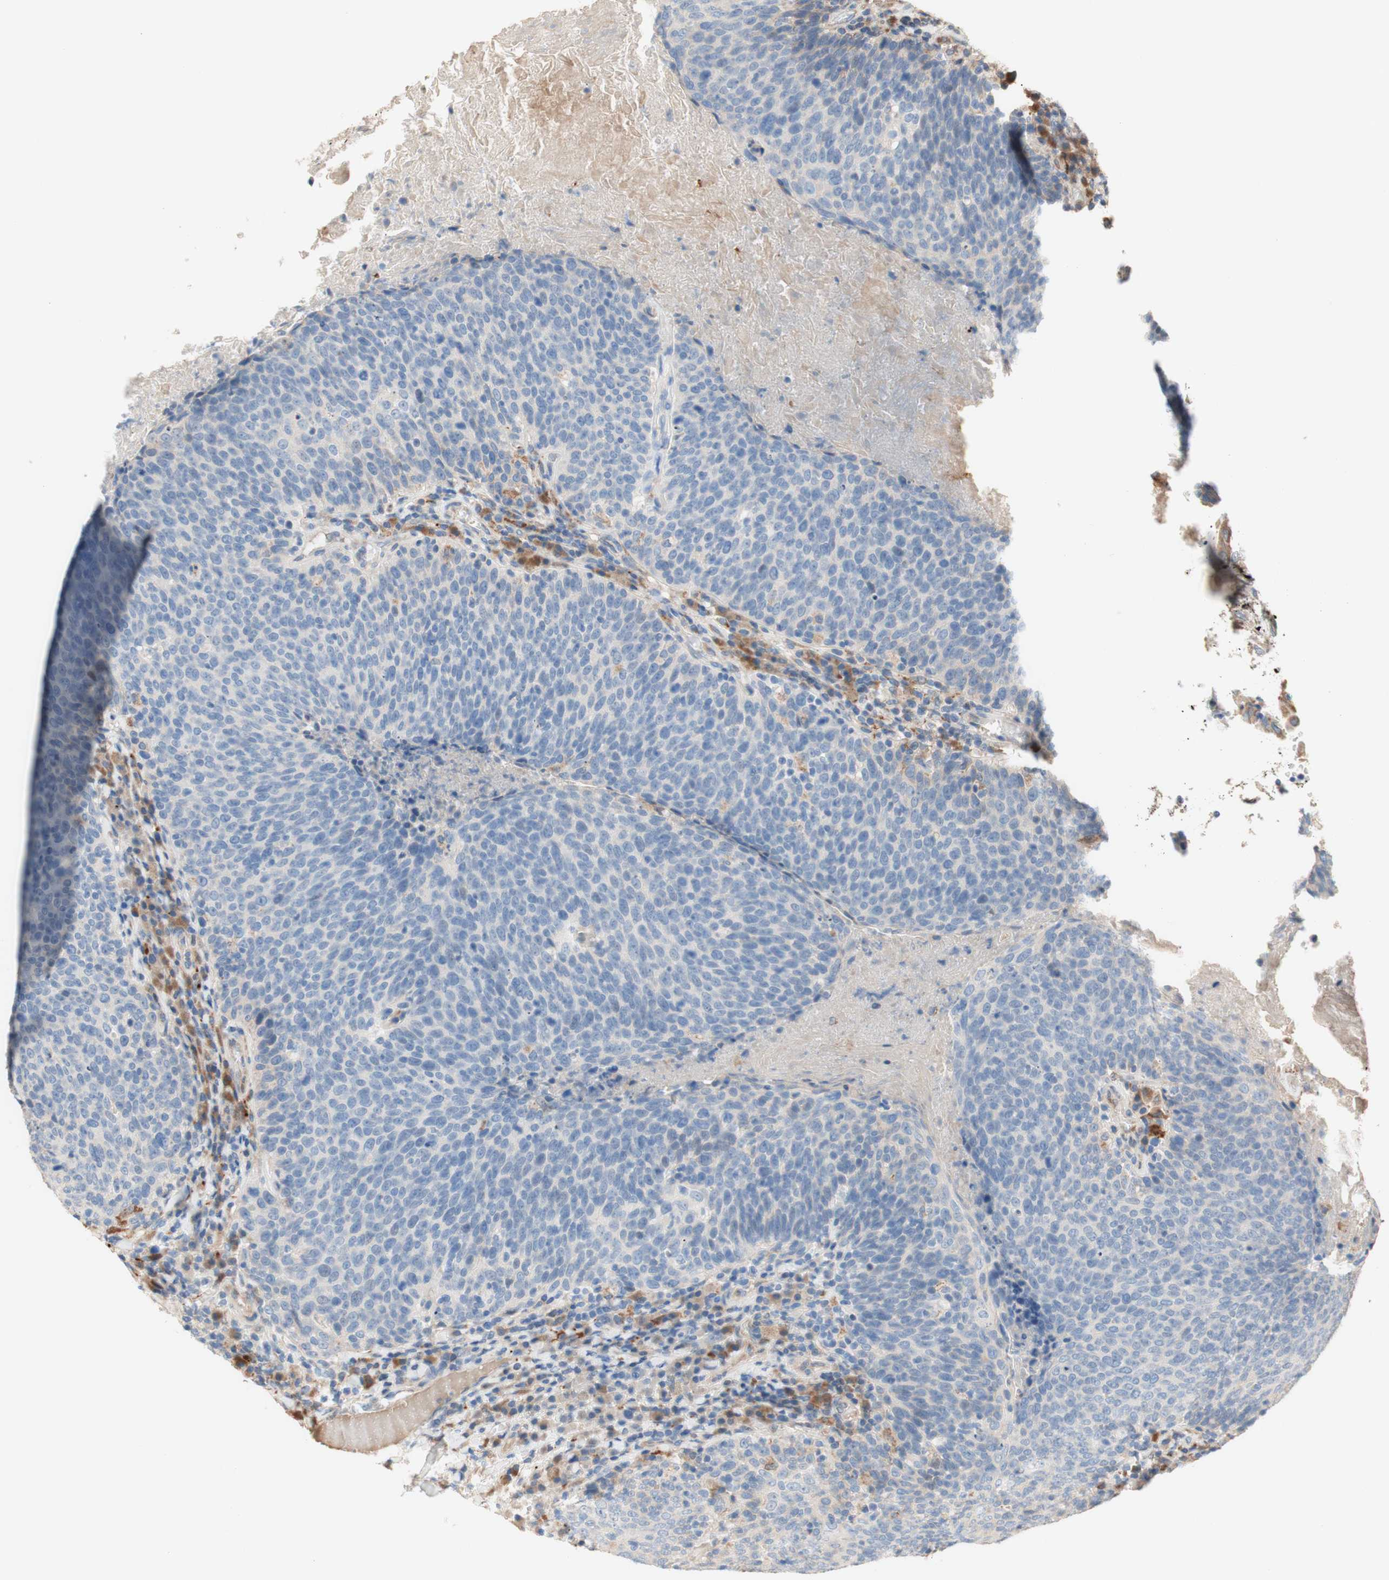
{"staining": {"intensity": "negative", "quantity": "none", "location": "none"}, "tissue": "head and neck cancer", "cell_type": "Tumor cells", "image_type": "cancer", "snomed": [{"axis": "morphology", "description": "Squamous cell carcinoma, NOS"}, {"axis": "morphology", "description": "Squamous cell carcinoma, metastatic, NOS"}, {"axis": "topography", "description": "Lymph node"}, {"axis": "topography", "description": "Head-Neck"}], "caption": "Metastatic squamous cell carcinoma (head and neck) stained for a protein using immunohistochemistry reveals no staining tumor cells.", "gene": "PTPN21", "patient": {"sex": "male", "age": 62}}